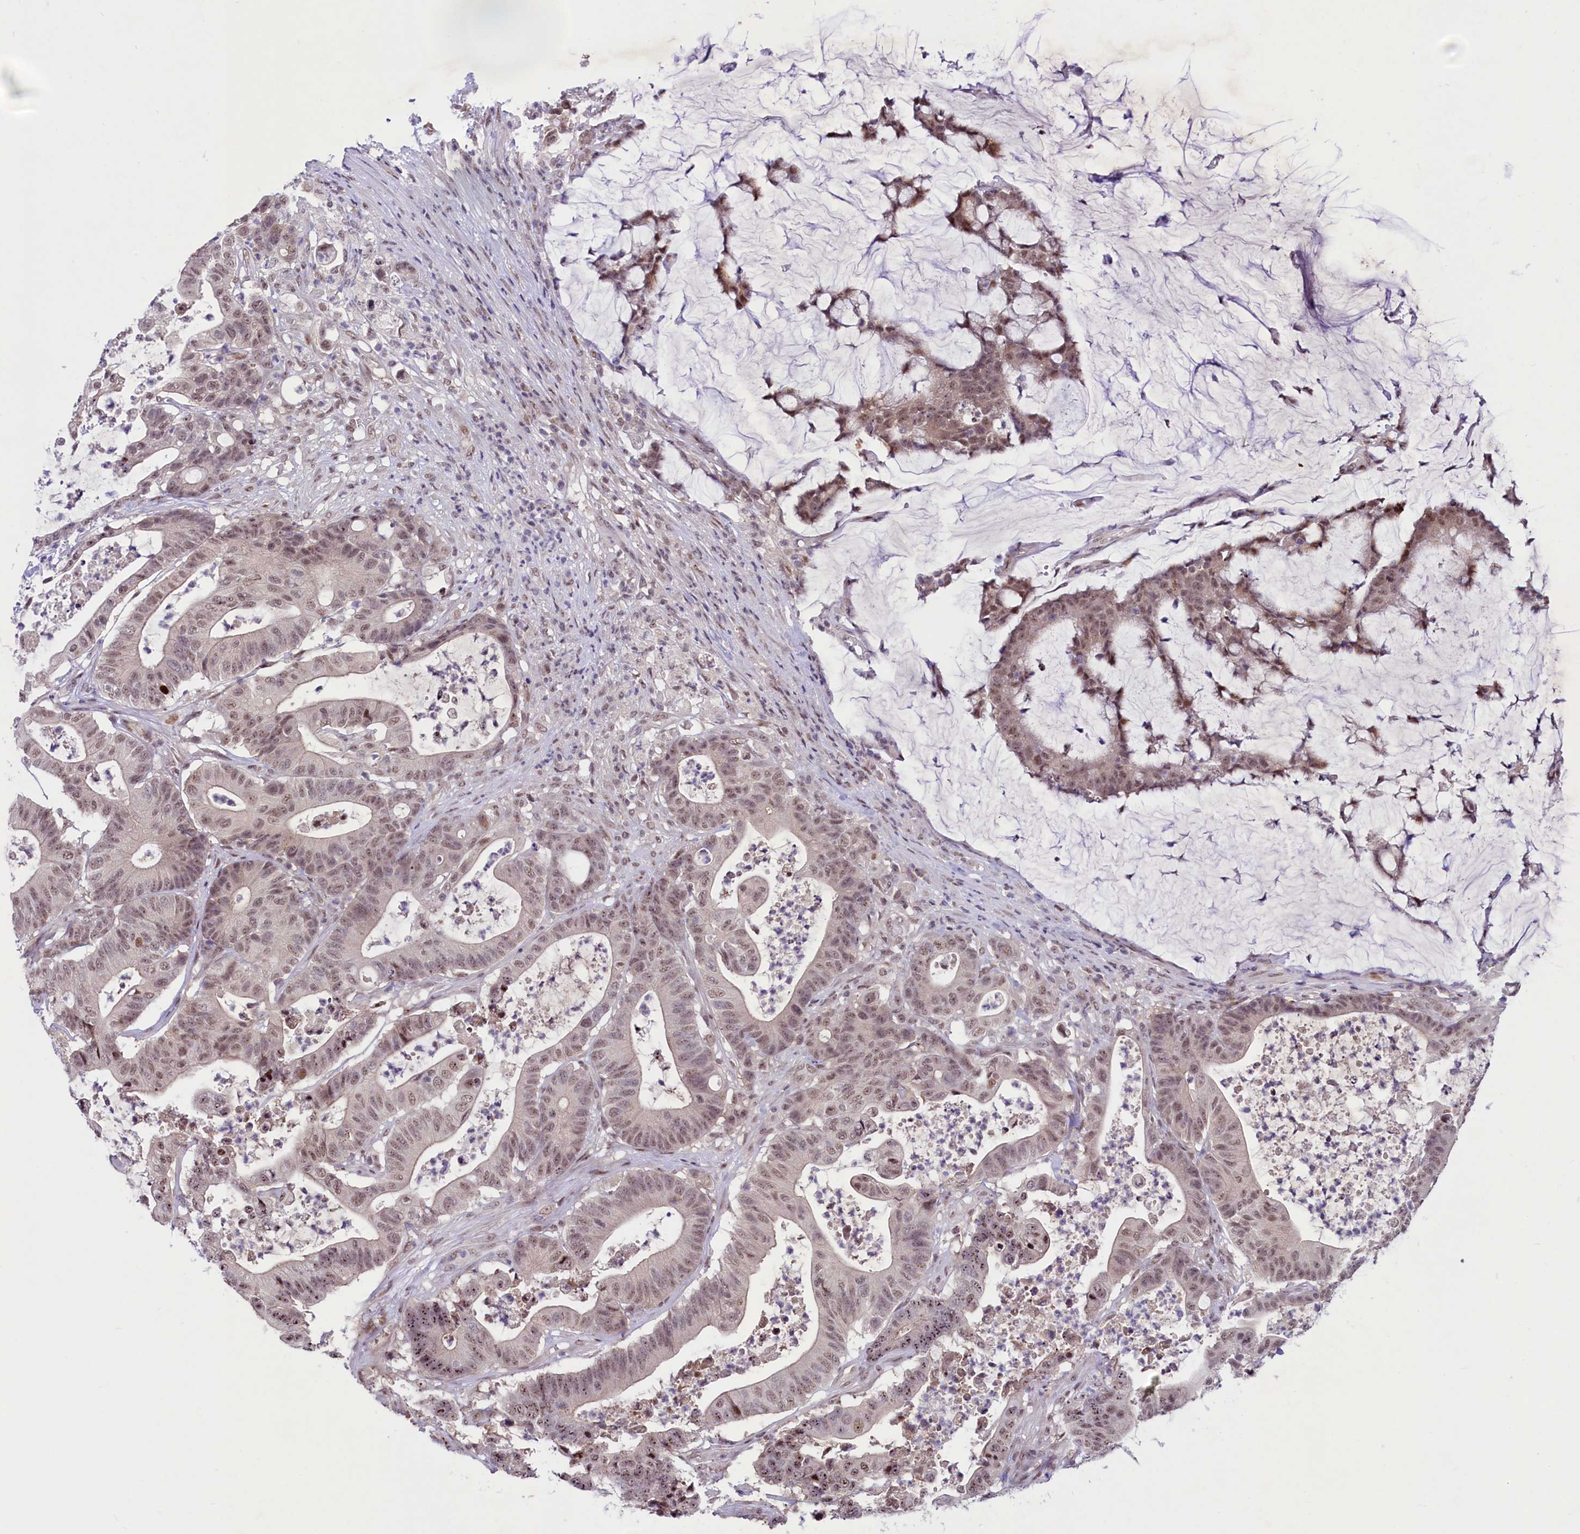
{"staining": {"intensity": "moderate", "quantity": ">75%", "location": "nuclear"}, "tissue": "colorectal cancer", "cell_type": "Tumor cells", "image_type": "cancer", "snomed": [{"axis": "morphology", "description": "Adenocarcinoma, NOS"}, {"axis": "topography", "description": "Colon"}], "caption": "Adenocarcinoma (colorectal) stained with a brown dye displays moderate nuclear positive staining in about >75% of tumor cells.", "gene": "ANKS3", "patient": {"sex": "female", "age": 84}}